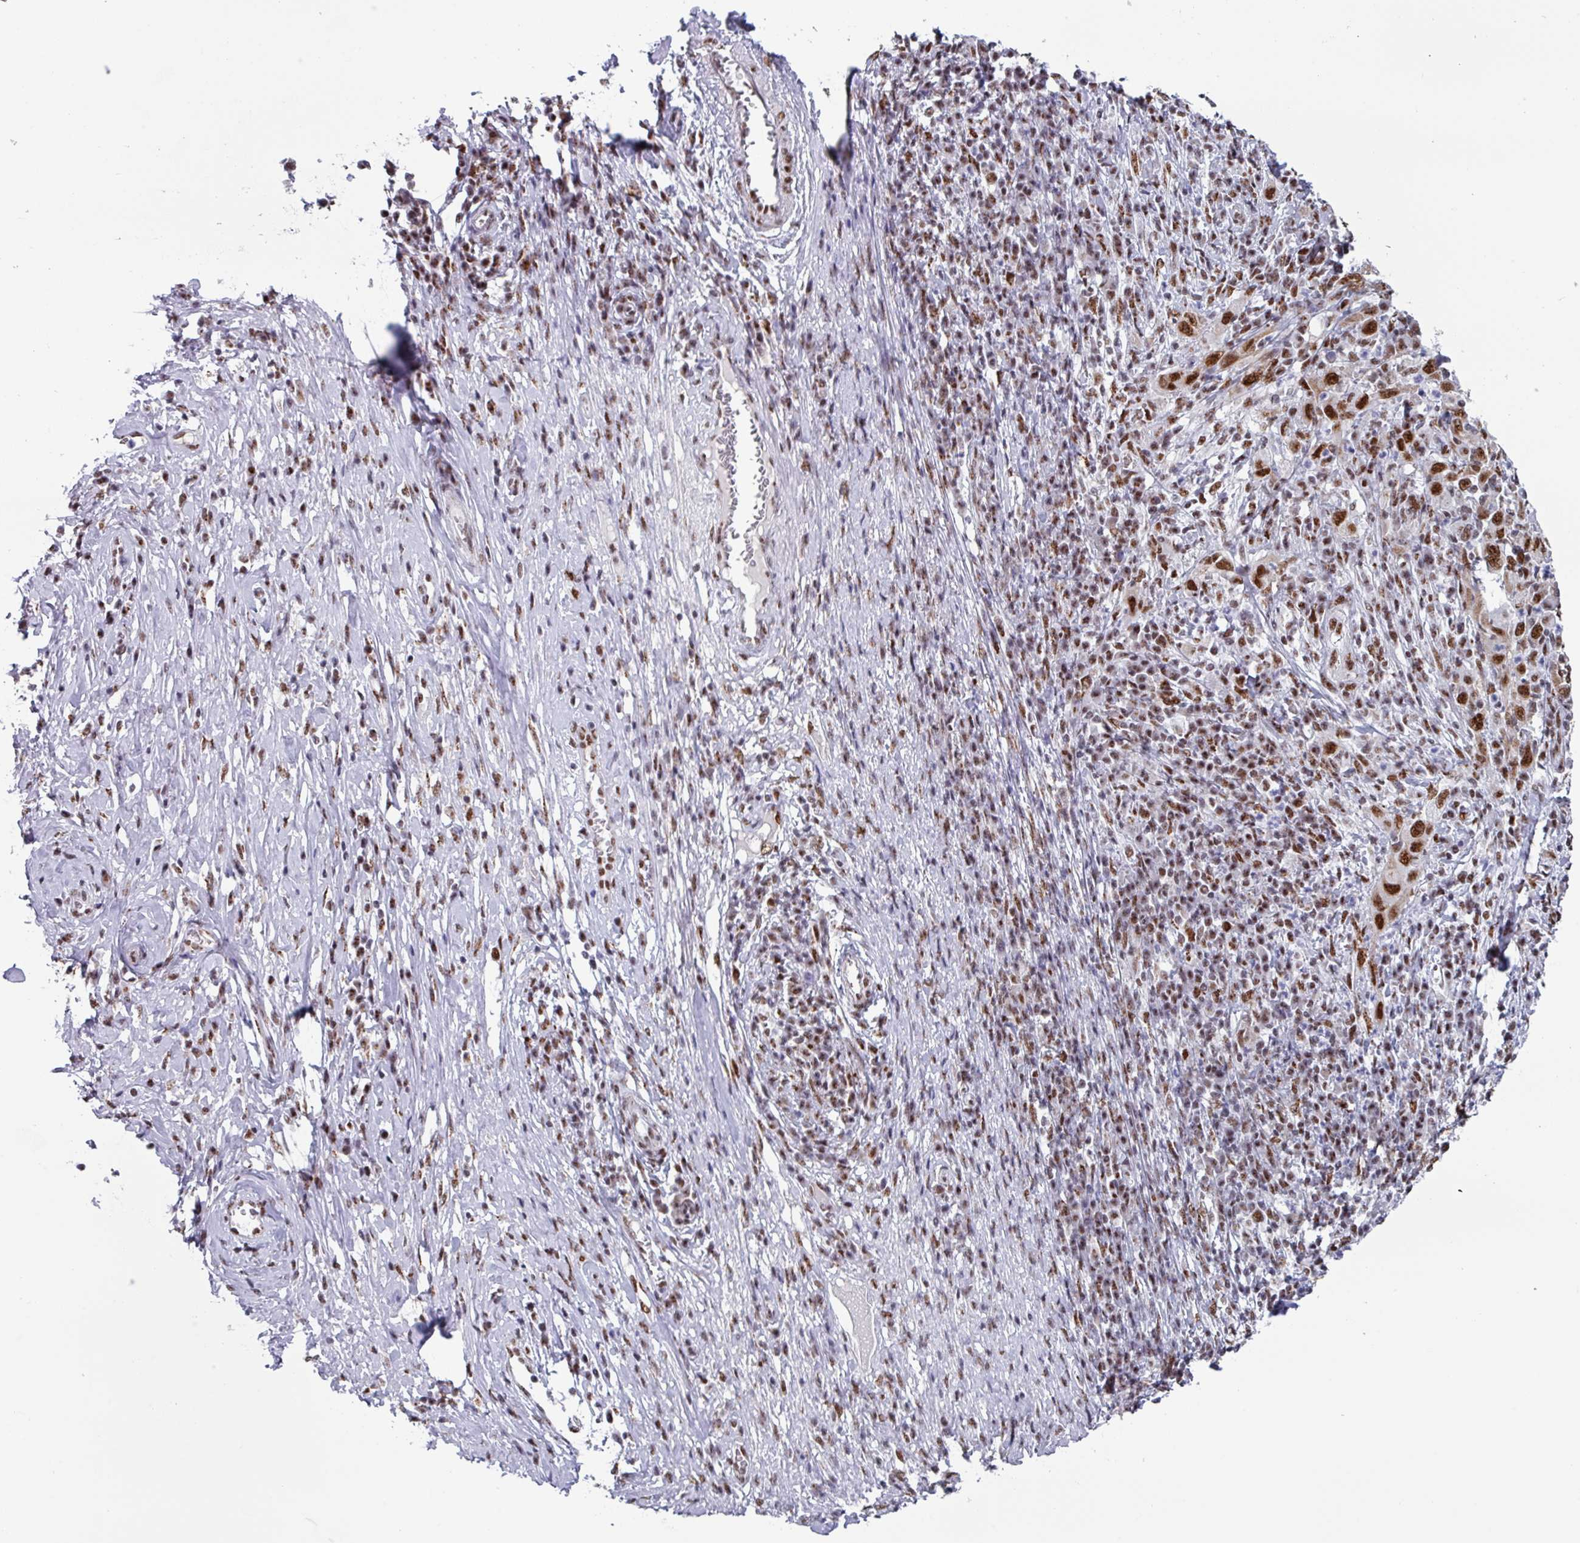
{"staining": {"intensity": "strong", "quantity": ">75%", "location": "nuclear"}, "tissue": "cervical cancer", "cell_type": "Tumor cells", "image_type": "cancer", "snomed": [{"axis": "morphology", "description": "Squamous cell carcinoma, NOS"}, {"axis": "topography", "description": "Cervix"}], "caption": "A high amount of strong nuclear expression is seen in approximately >75% of tumor cells in cervical squamous cell carcinoma tissue.", "gene": "PUF60", "patient": {"sex": "female", "age": 46}}